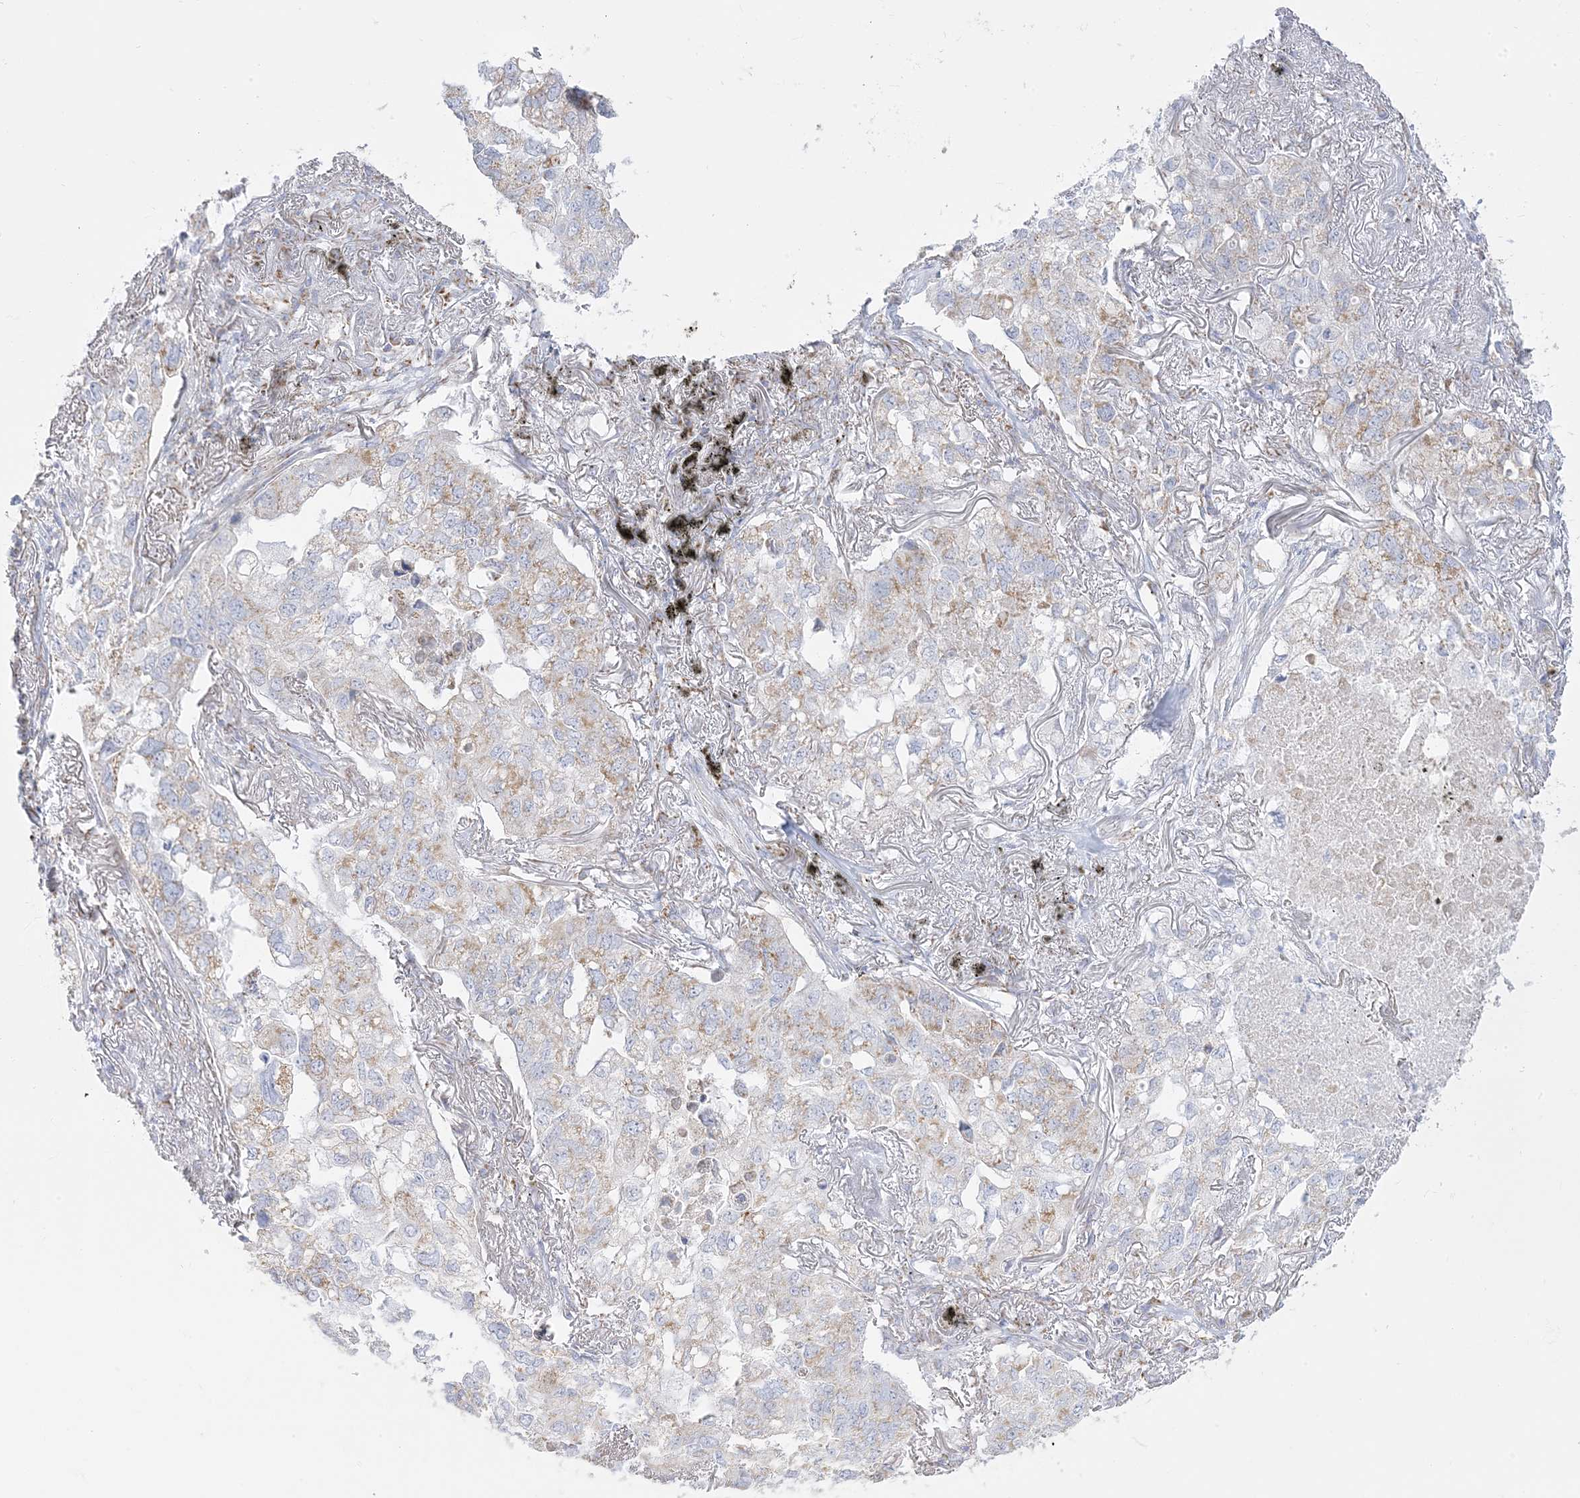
{"staining": {"intensity": "weak", "quantity": "<25%", "location": "cytoplasmic/membranous"}, "tissue": "lung cancer", "cell_type": "Tumor cells", "image_type": "cancer", "snomed": [{"axis": "morphology", "description": "Adenocarcinoma, NOS"}, {"axis": "topography", "description": "Lung"}], "caption": "Human adenocarcinoma (lung) stained for a protein using immunohistochemistry reveals no expression in tumor cells.", "gene": "PCCB", "patient": {"sex": "male", "age": 65}}